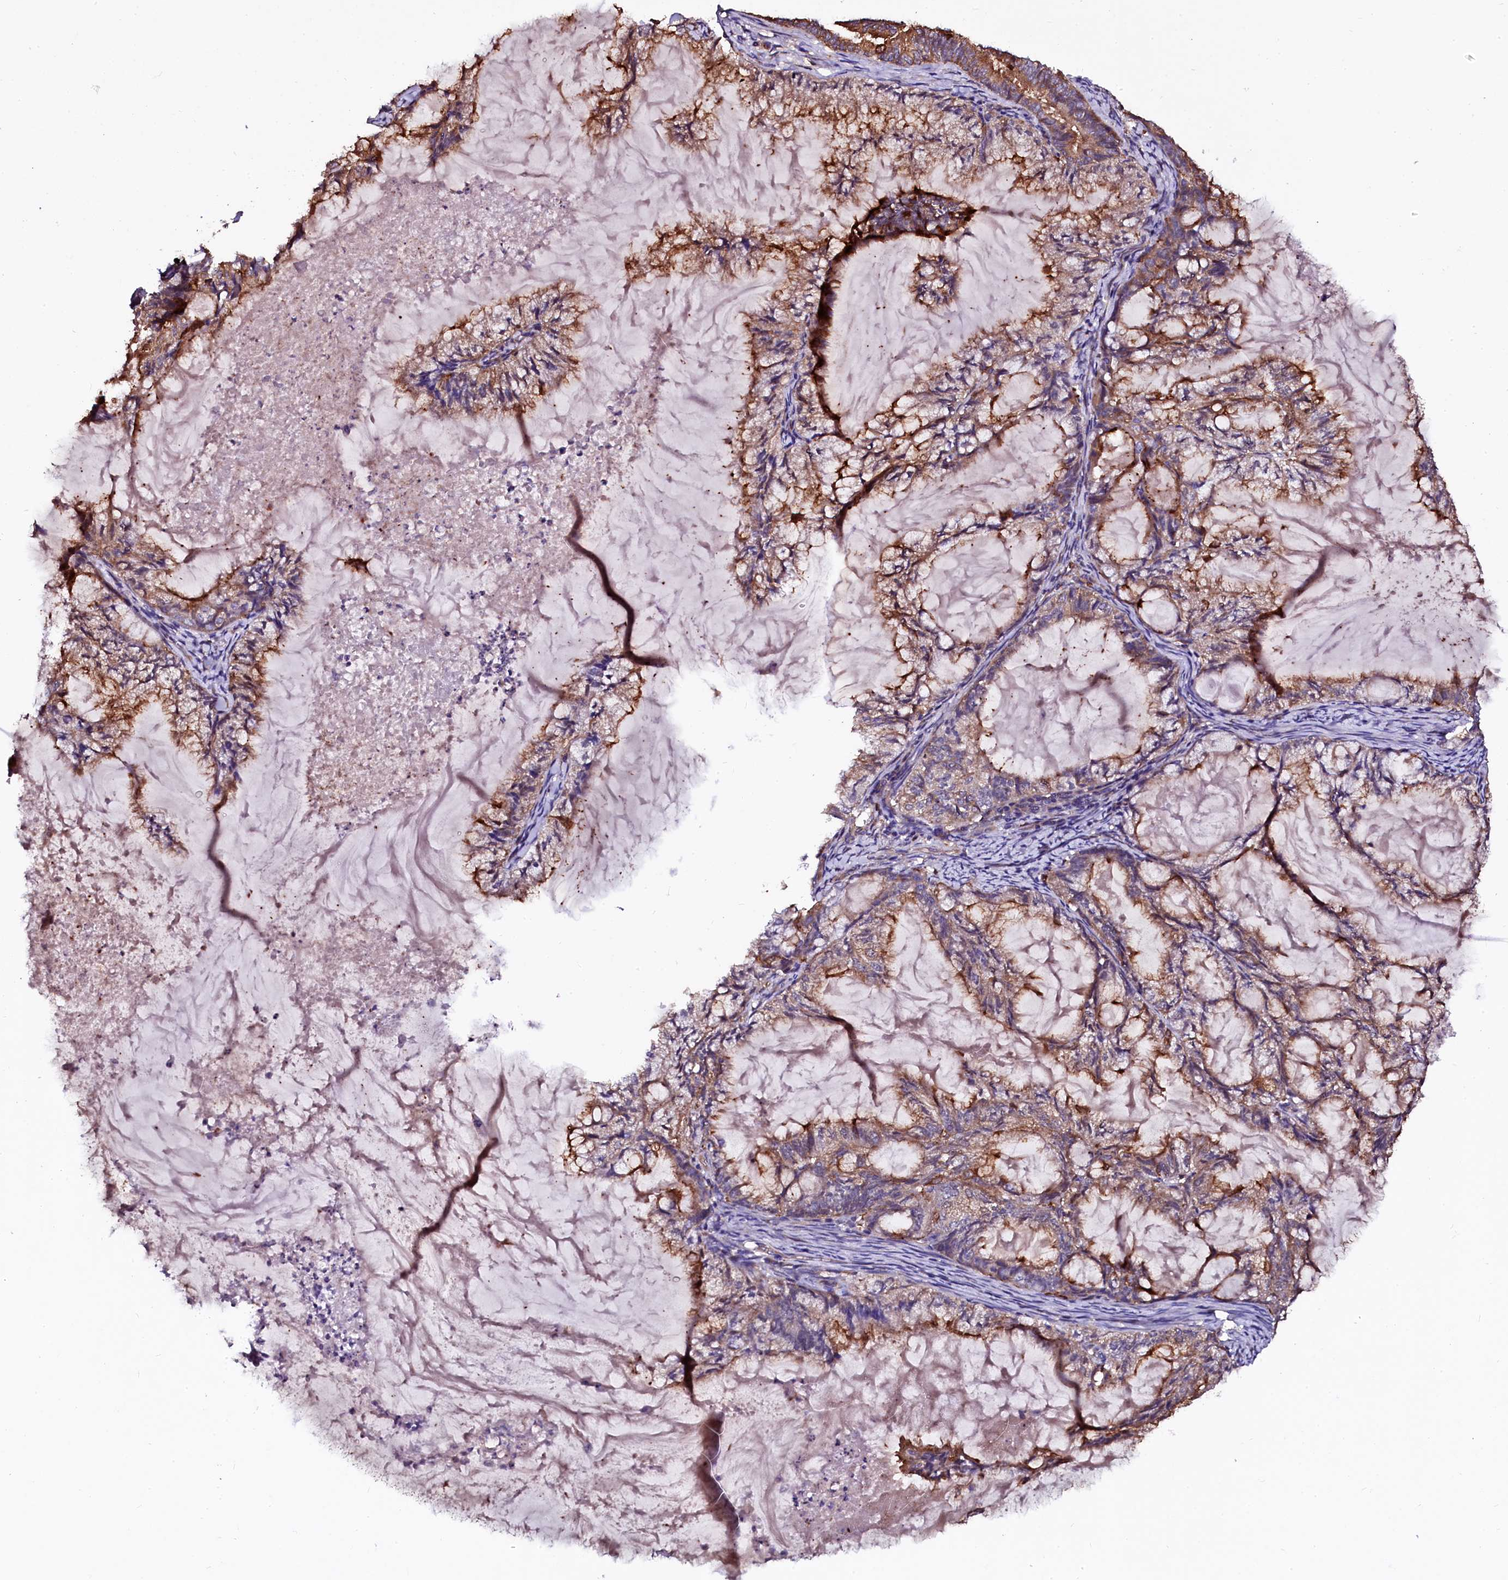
{"staining": {"intensity": "strong", "quantity": "25%-75%", "location": "cytoplasmic/membranous"}, "tissue": "endometrial cancer", "cell_type": "Tumor cells", "image_type": "cancer", "snomed": [{"axis": "morphology", "description": "Adenocarcinoma, NOS"}, {"axis": "topography", "description": "Endometrium"}], "caption": "A high-resolution micrograph shows immunohistochemistry staining of adenocarcinoma (endometrial), which shows strong cytoplasmic/membranous positivity in about 25%-75% of tumor cells. (DAB (3,3'-diaminobenzidine) IHC, brown staining for protein, blue staining for nuclei).", "gene": "APPL2", "patient": {"sex": "female", "age": 86}}